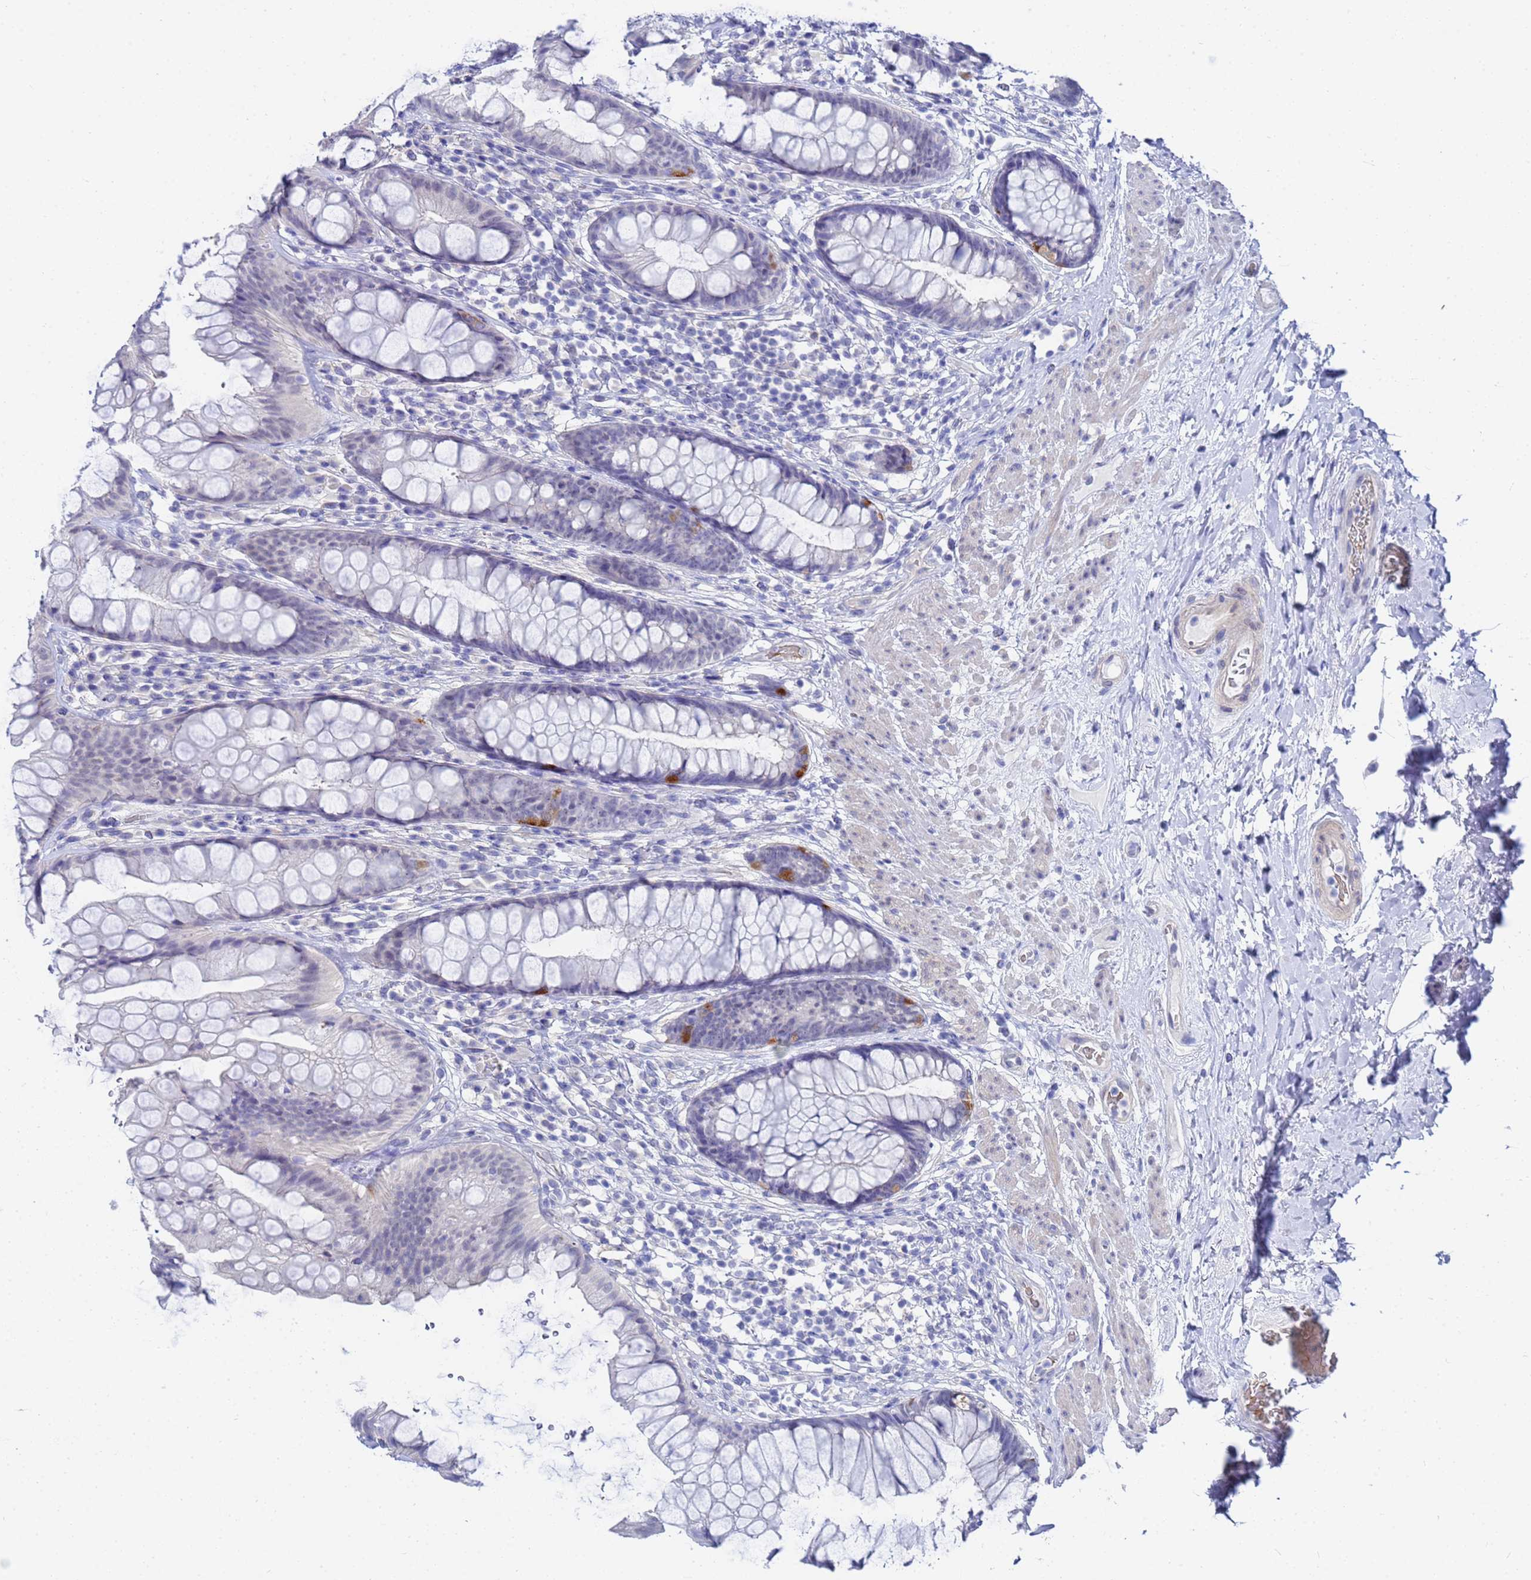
{"staining": {"intensity": "moderate", "quantity": "<25%", "location": "cytoplasmic/membranous"}, "tissue": "rectum", "cell_type": "Glandular cells", "image_type": "normal", "snomed": [{"axis": "morphology", "description": "Normal tissue, NOS"}, {"axis": "topography", "description": "Rectum"}], "caption": "A micrograph of rectum stained for a protein displays moderate cytoplasmic/membranous brown staining in glandular cells. (brown staining indicates protein expression, while blue staining denotes nuclei).", "gene": "ZNF26", "patient": {"sex": "male", "age": 74}}